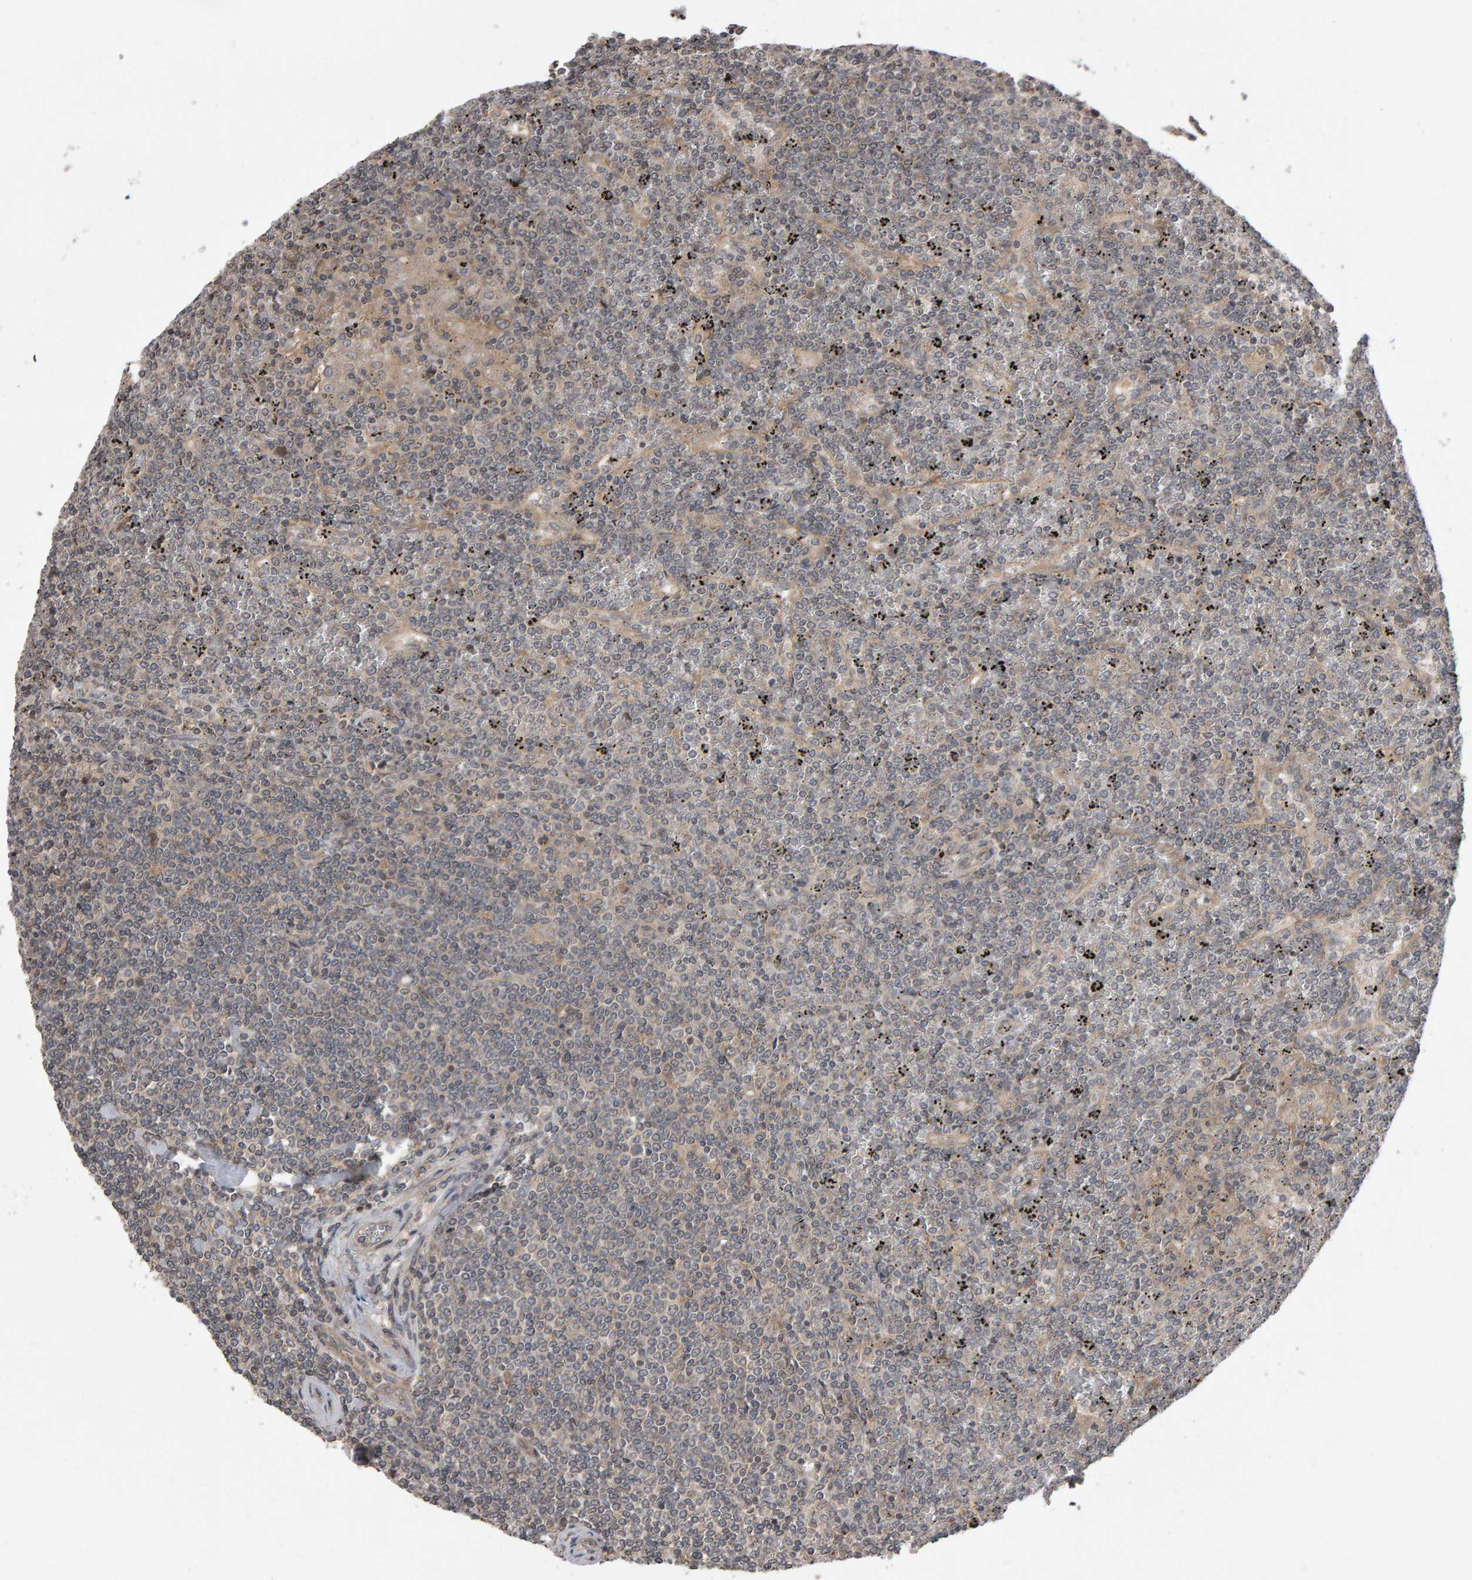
{"staining": {"intensity": "weak", "quantity": "<25%", "location": "cytoplasmic/membranous"}, "tissue": "lymphoma", "cell_type": "Tumor cells", "image_type": "cancer", "snomed": [{"axis": "morphology", "description": "Malignant lymphoma, non-Hodgkin's type, Low grade"}, {"axis": "topography", "description": "Spleen"}], "caption": "Immunohistochemistry (IHC) of human lymphoma reveals no positivity in tumor cells.", "gene": "SCRIB", "patient": {"sex": "female", "age": 19}}